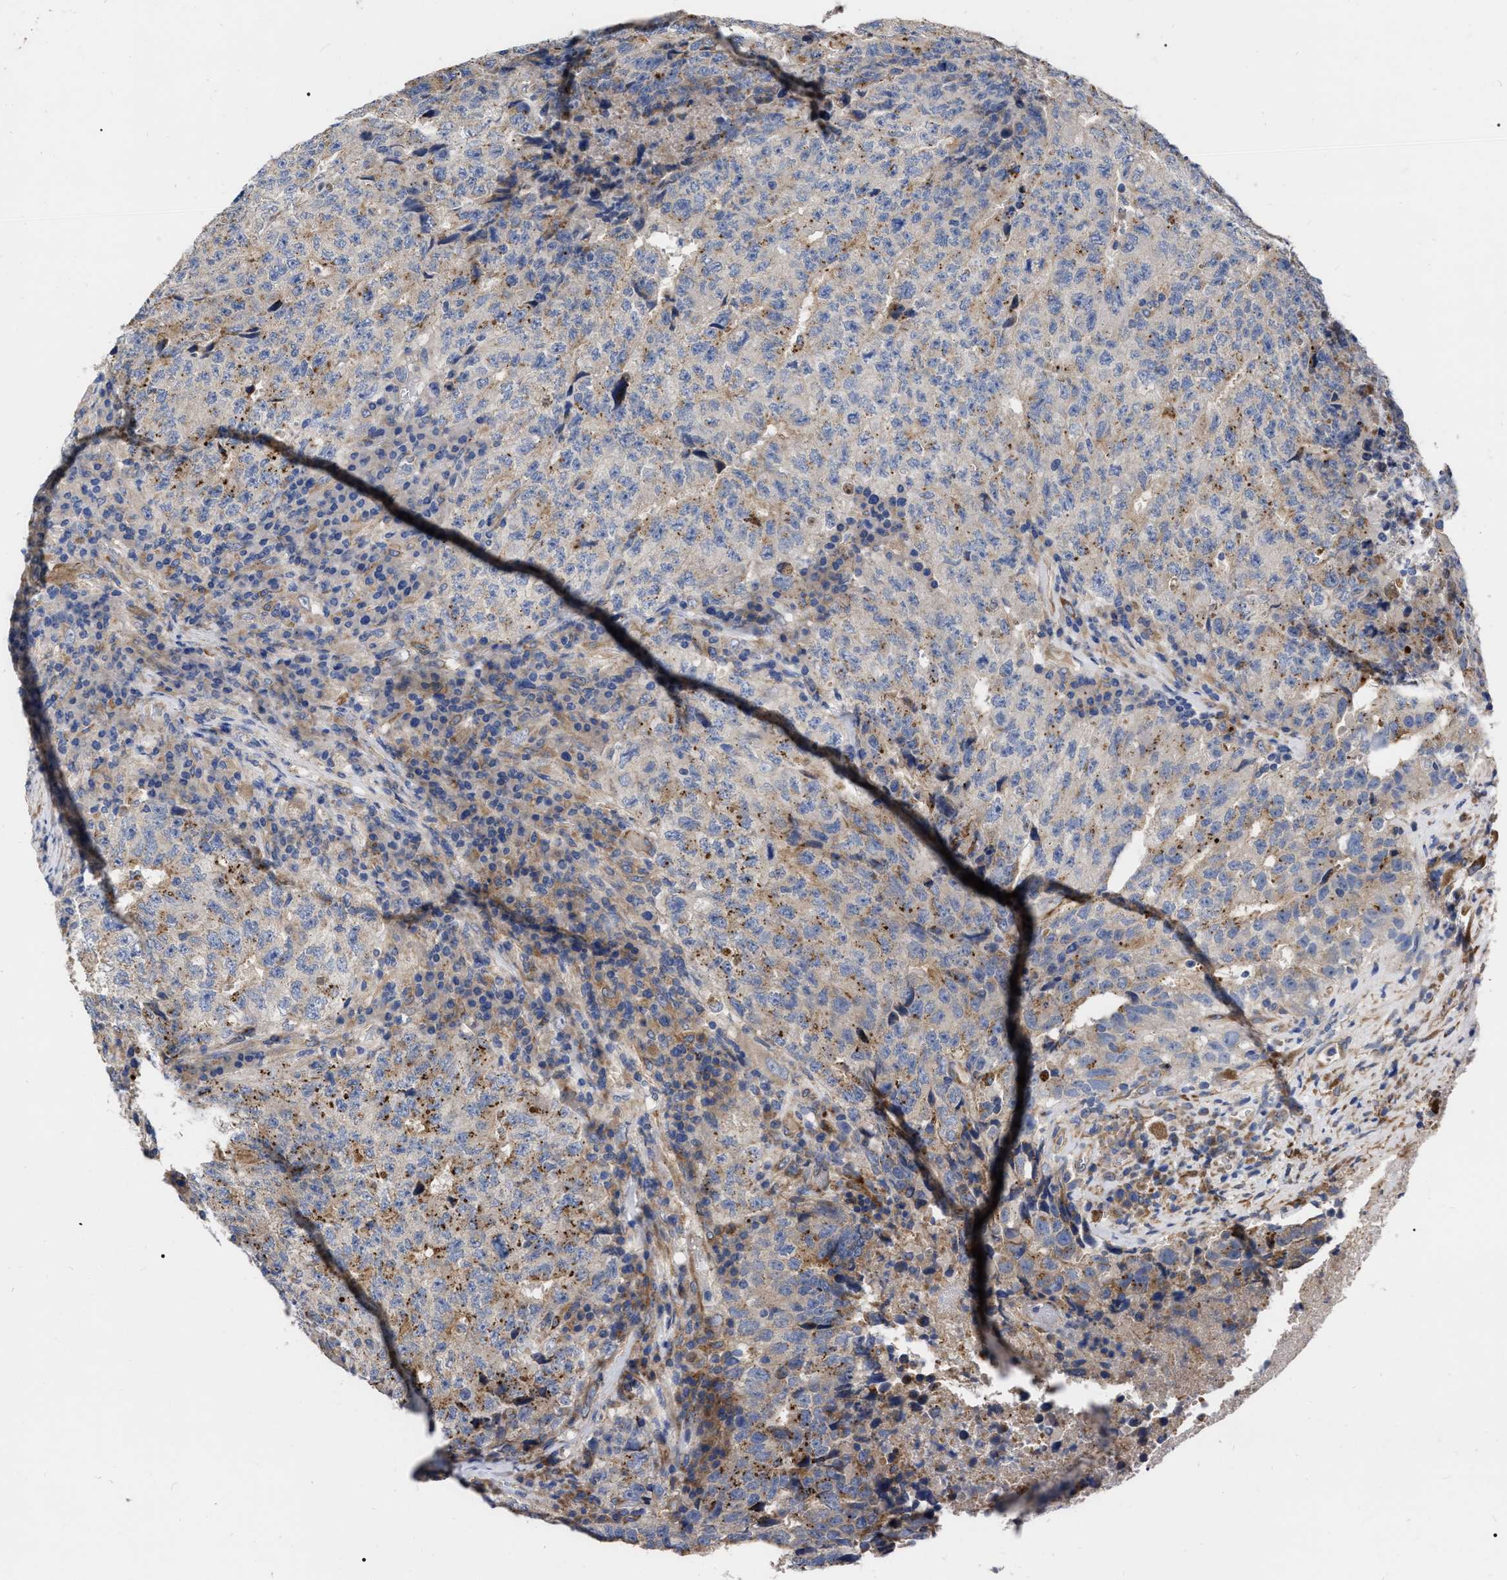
{"staining": {"intensity": "weak", "quantity": "<25%", "location": "cytoplasmic/membranous"}, "tissue": "testis cancer", "cell_type": "Tumor cells", "image_type": "cancer", "snomed": [{"axis": "morphology", "description": "Necrosis, NOS"}, {"axis": "morphology", "description": "Carcinoma, Embryonal, NOS"}, {"axis": "topography", "description": "Testis"}], "caption": "Immunohistochemical staining of human testis embryonal carcinoma displays no significant staining in tumor cells.", "gene": "MLST8", "patient": {"sex": "male", "age": 19}}